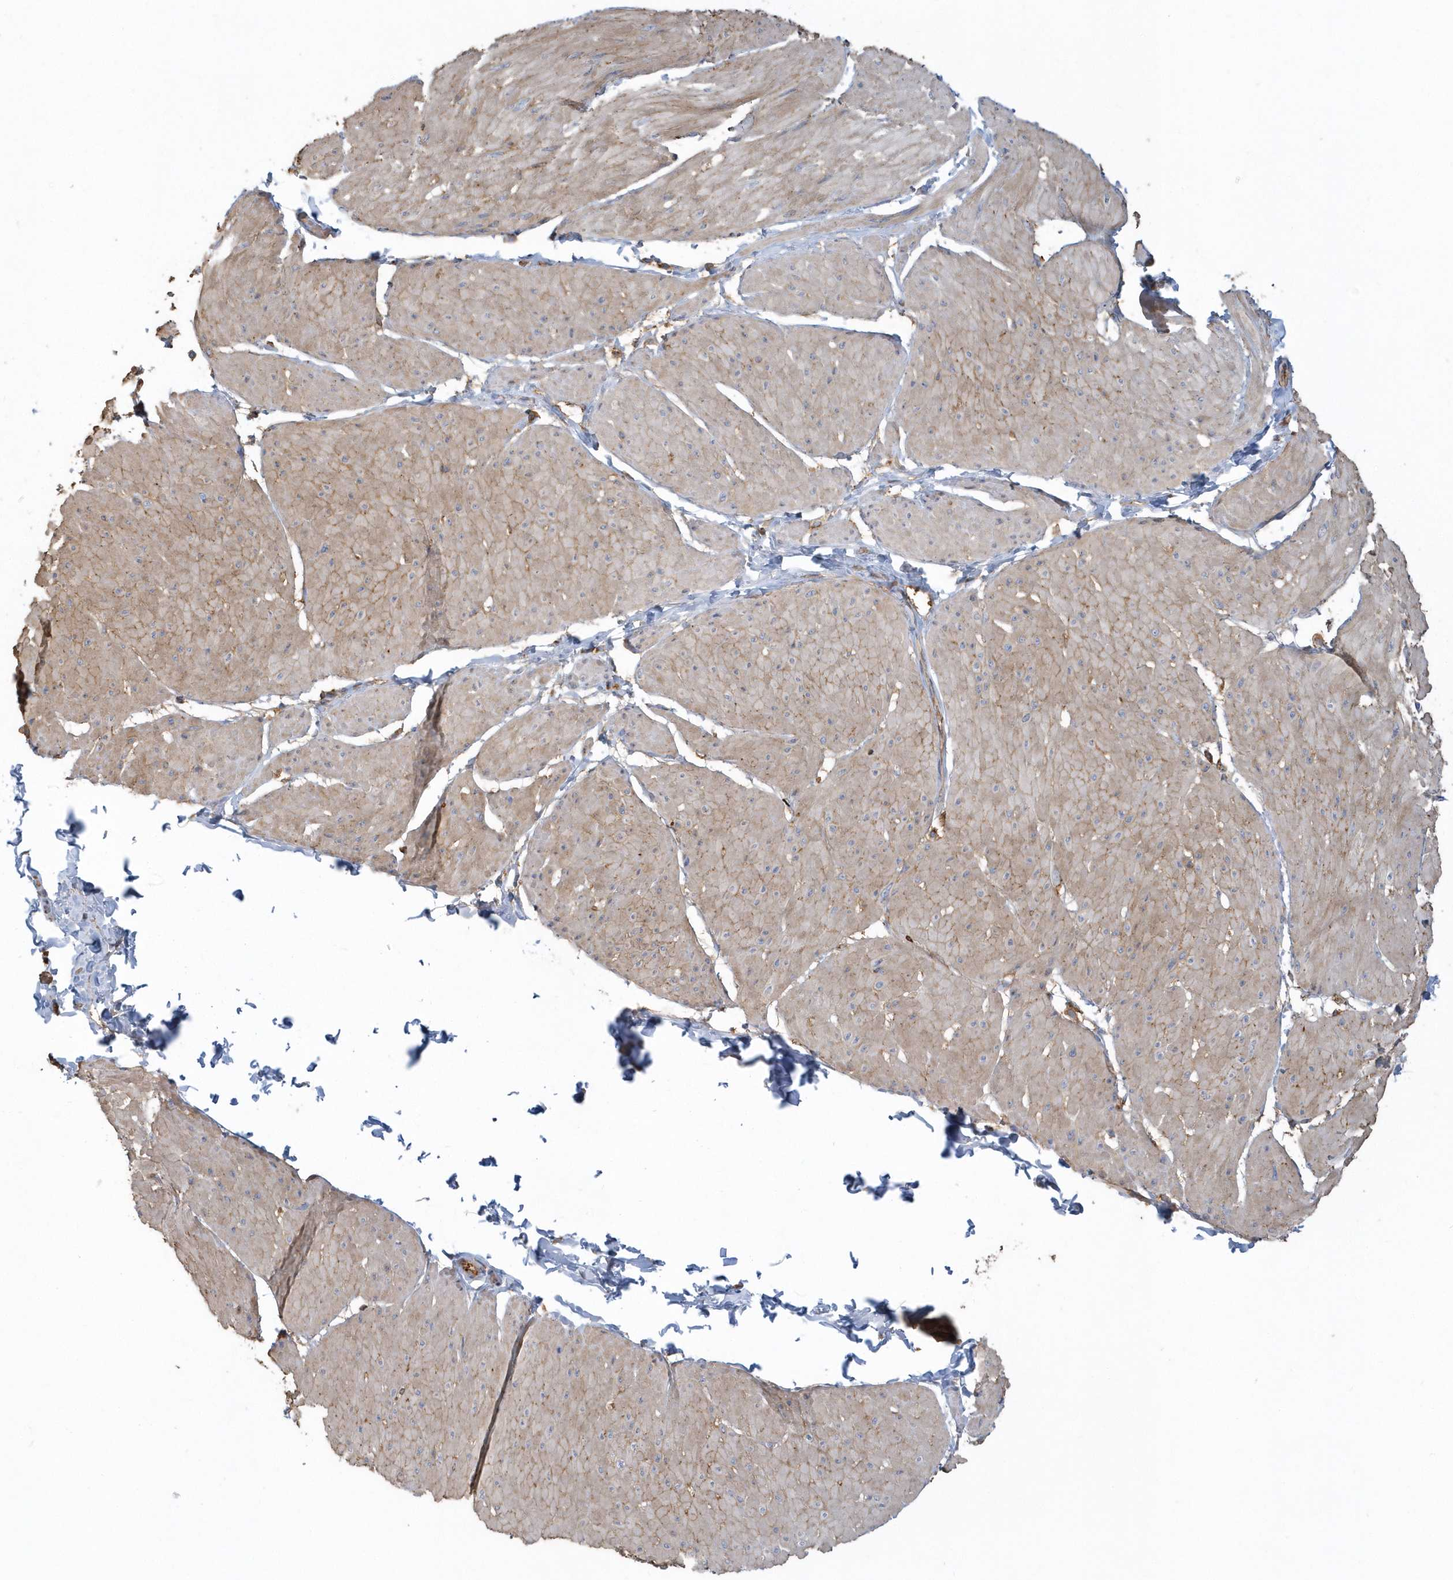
{"staining": {"intensity": "weak", "quantity": "25%-75%", "location": "cytoplasmic/membranous"}, "tissue": "smooth muscle", "cell_type": "Smooth muscle cells", "image_type": "normal", "snomed": [{"axis": "morphology", "description": "Urothelial carcinoma, High grade"}, {"axis": "topography", "description": "Urinary bladder"}], "caption": "Smooth muscle cells display low levels of weak cytoplasmic/membranous staining in about 25%-75% of cells in unremarkable smooth muscle.", "gene": "TRAIP", "patient": {"sex": "male", "age": 46}}